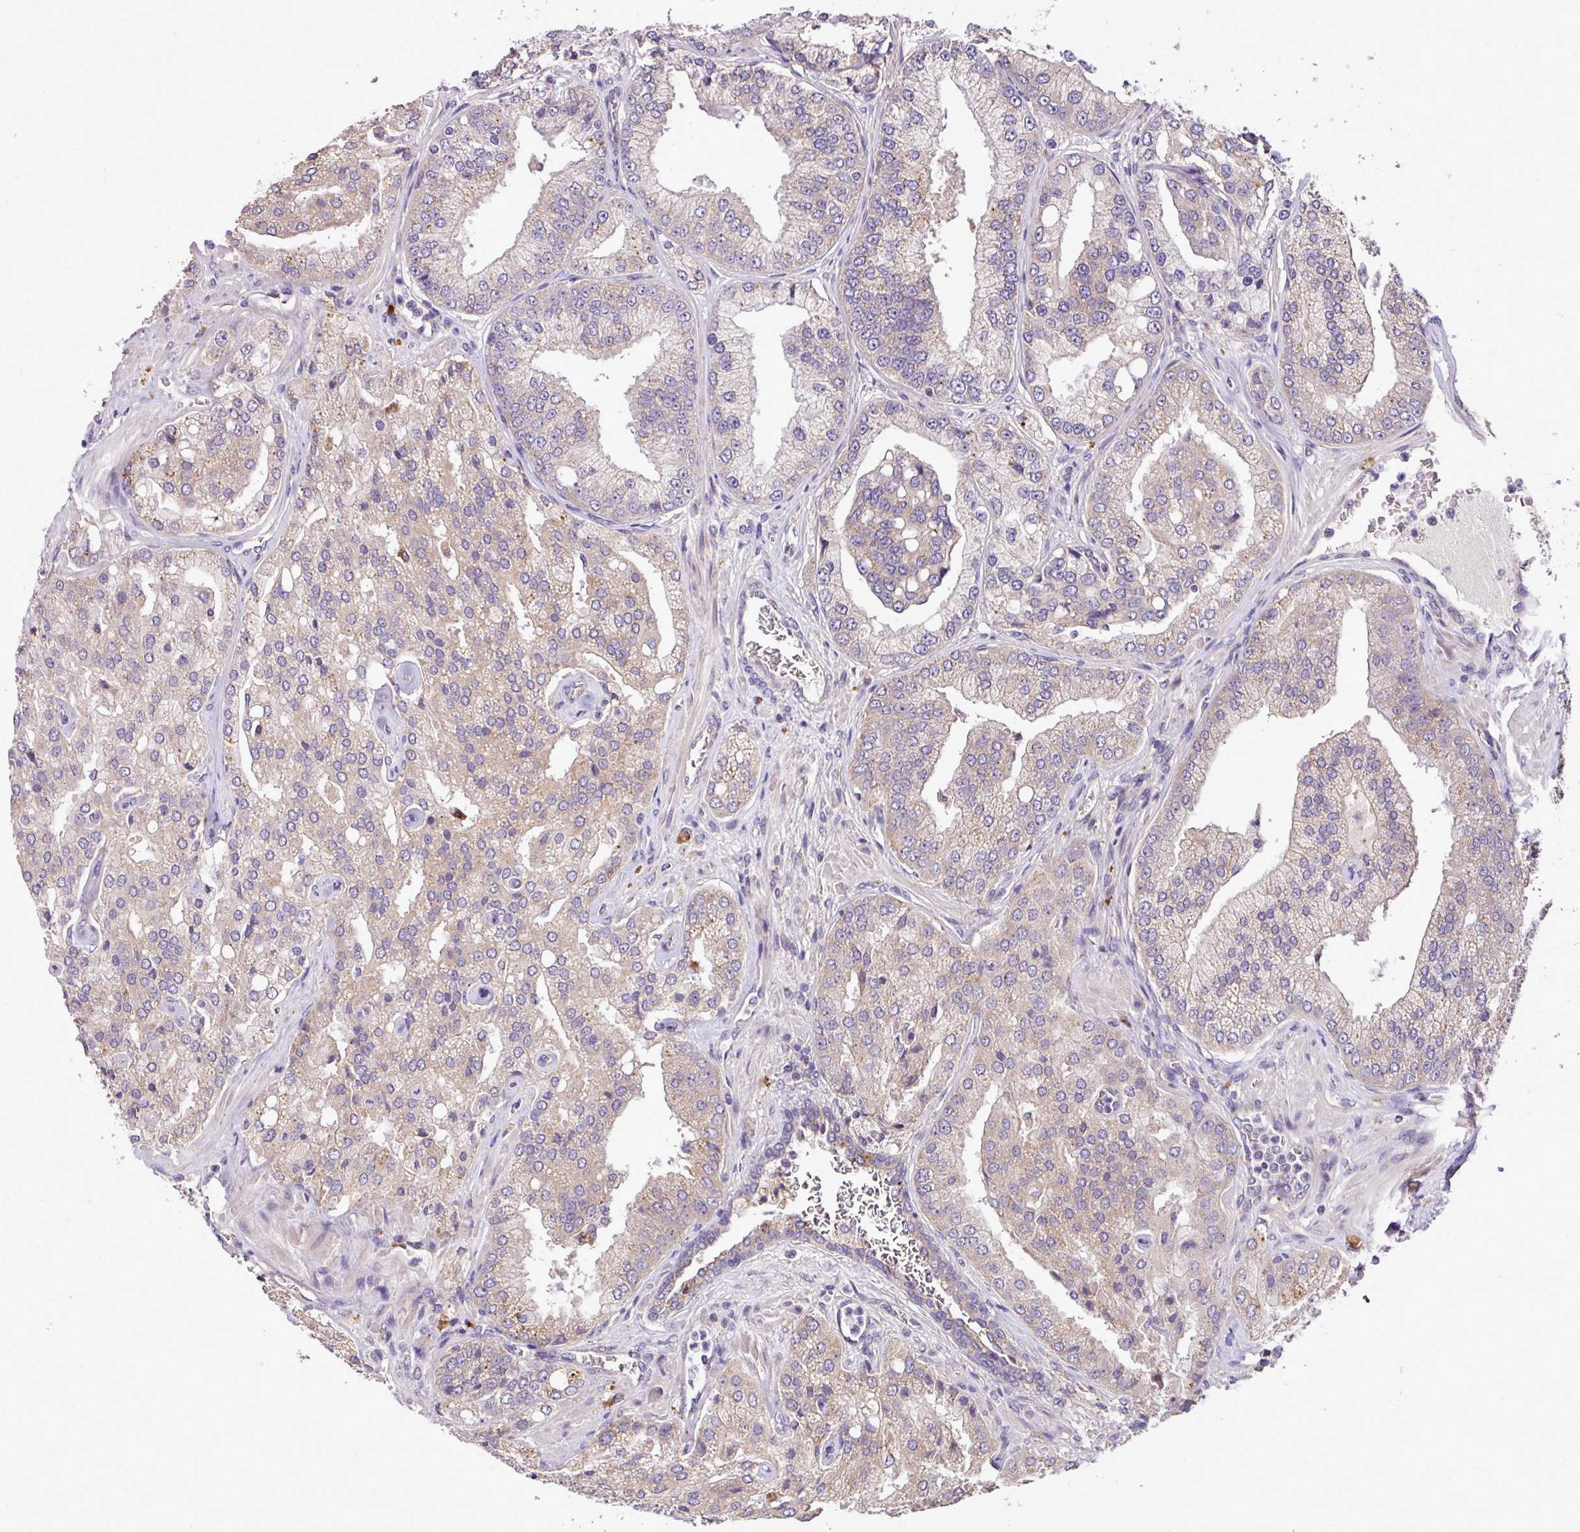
{"staining": {"intensity": "weak", "quantity": "25%-75%", "location": "cytoplasmic/membranous"}, "tissue": "prostate cancer", "cell_type": "Tumor cells", "image_type": "cancer", "snomed": [{"axis": "morphology", "description": "Adenocarcinoma, High grade"}, {"axis": "topography", "description": "Prostate"}], "caption": "Protein expression by immunohistochemistry (IHC) displays weak cytoplasmic/membranous positivity in approximately 25%-75% of tumor cells in prostate adenocarcinoma (high-grade).", "gene": "XIAP", "patient": {"sex": "male", "age": 68}}